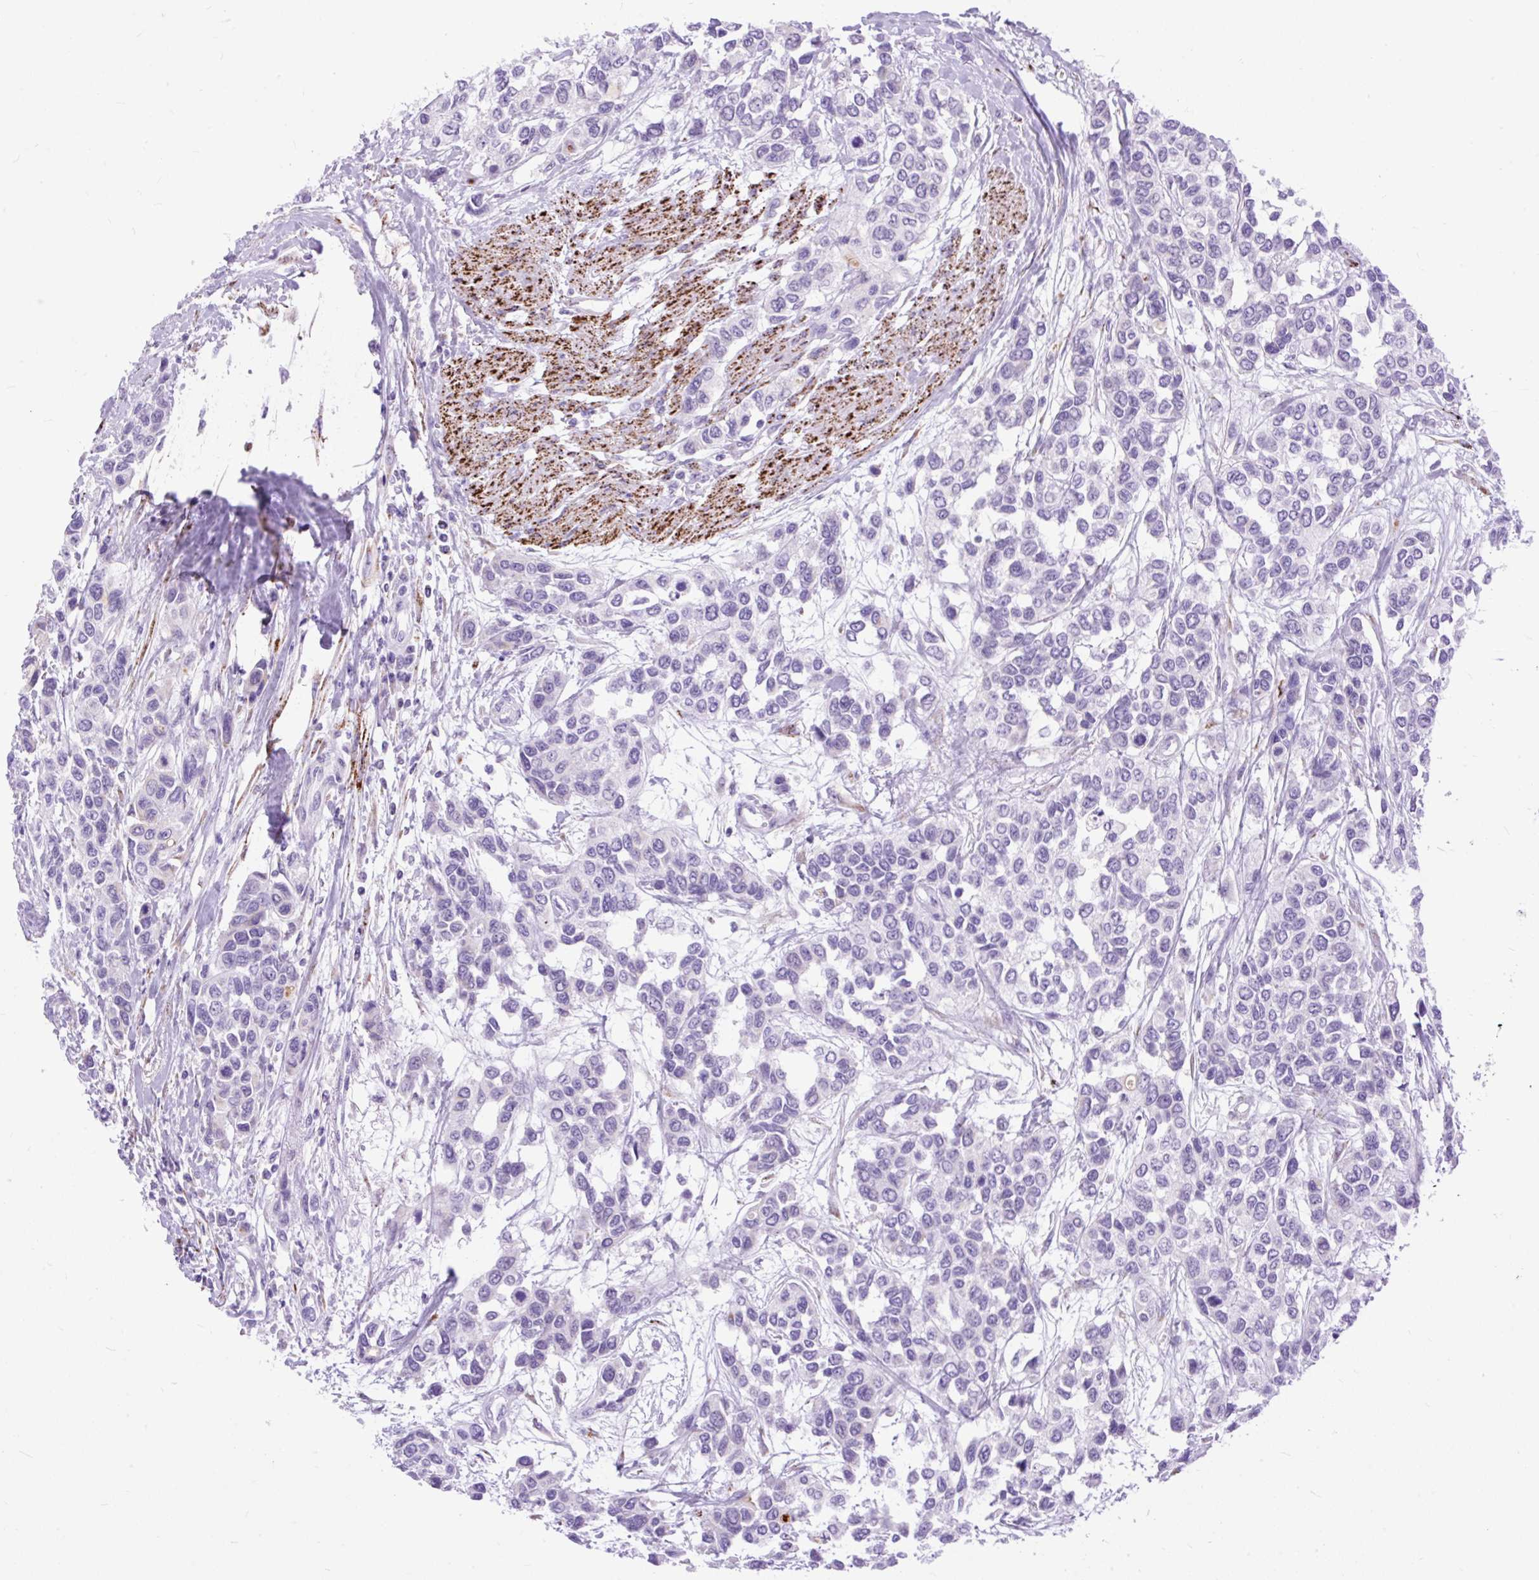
{"staining": {"intensity": "negative", "quantity": "none", "location": "none"}, "tissue": "urothelial cancer", "cell_type": "Tumor cells", "image_type": "cancer", "snomed": [{"axis": "morphology", "description": "Normal tissue, NOS"}, {"axis": "morphology", "description": "Urothelial carcinoma, High grade"}, {"axis": "topography", "description": "Vascular tissue"}, {"axis": "topography", "description": "Urinary bladder"}], "caption": "The immunohistochemistry (IHC) photomicrograph has no significant expression in tumor cells of urothelial cancer tissue.", "gene": "ZNF256", "patient": {"sex": "female", "age": 56}}